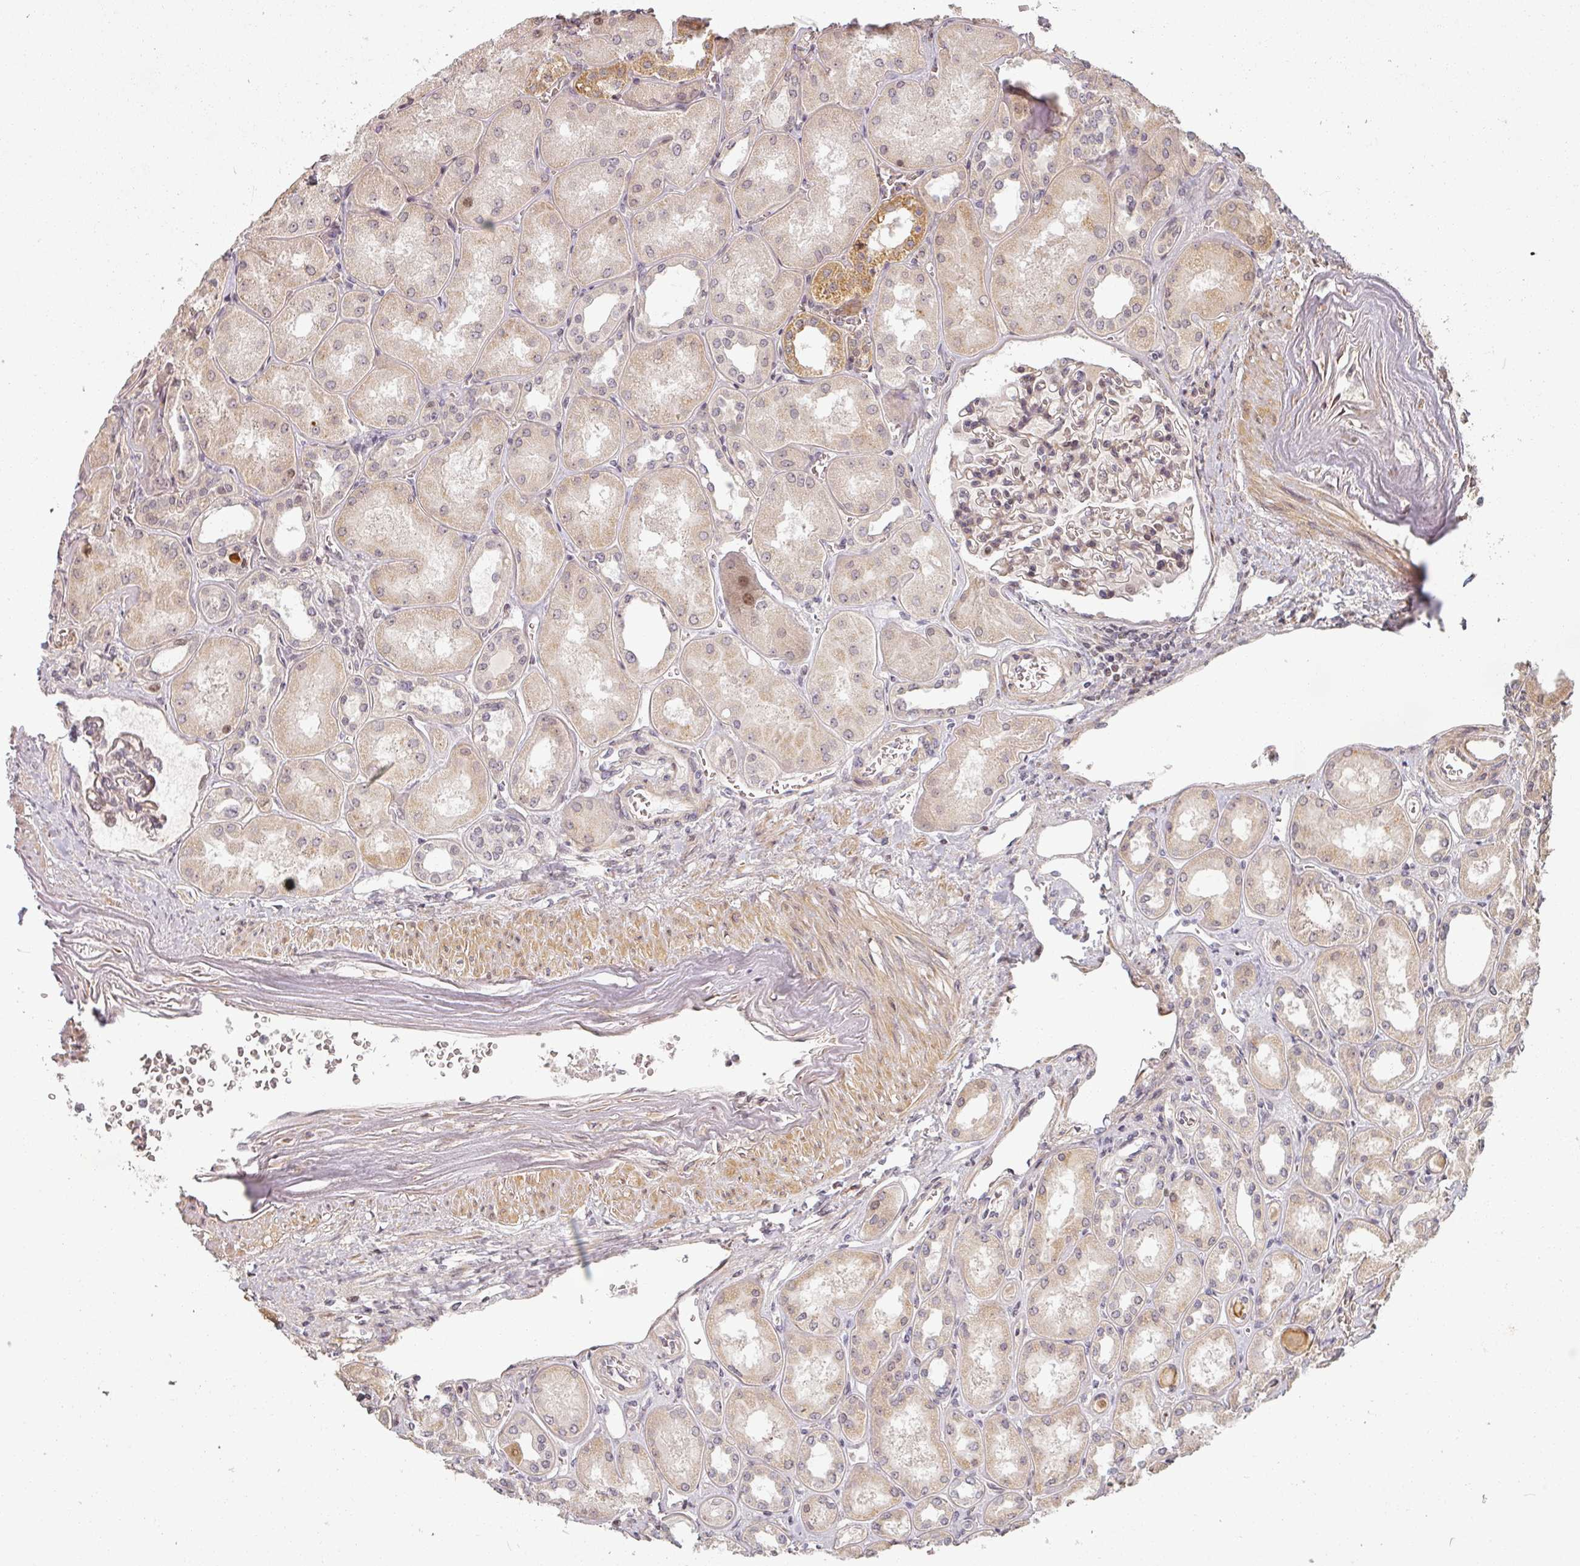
{"staining": {"intensity": "weak", "quantity": "25%-75%", "location": "cytoplasmic/membranous,nuclear"}, "tissue": "kidney", "cell_type": "Cells in glomeruli", "image_type": "normal", "snomed": [{"axis": "morphology", "description": "Normal tissue, NOS"}, {"axis": "topography", "description": "Kidney"}], "caption": "Immunohistochemistry (IHC) photomicrograph of benign kidney: kidney stained using immunohistochemistry (IHC) demonstrates low levels of weak protein expression localized specifically in the cytoplasmic/membranous,nuclear of cells in glomeruli, appearing as a cytoplasmic/membranous,nuclear brown color.", "gene": "MED19", "patient": {"sex": "male", "age": 61}}